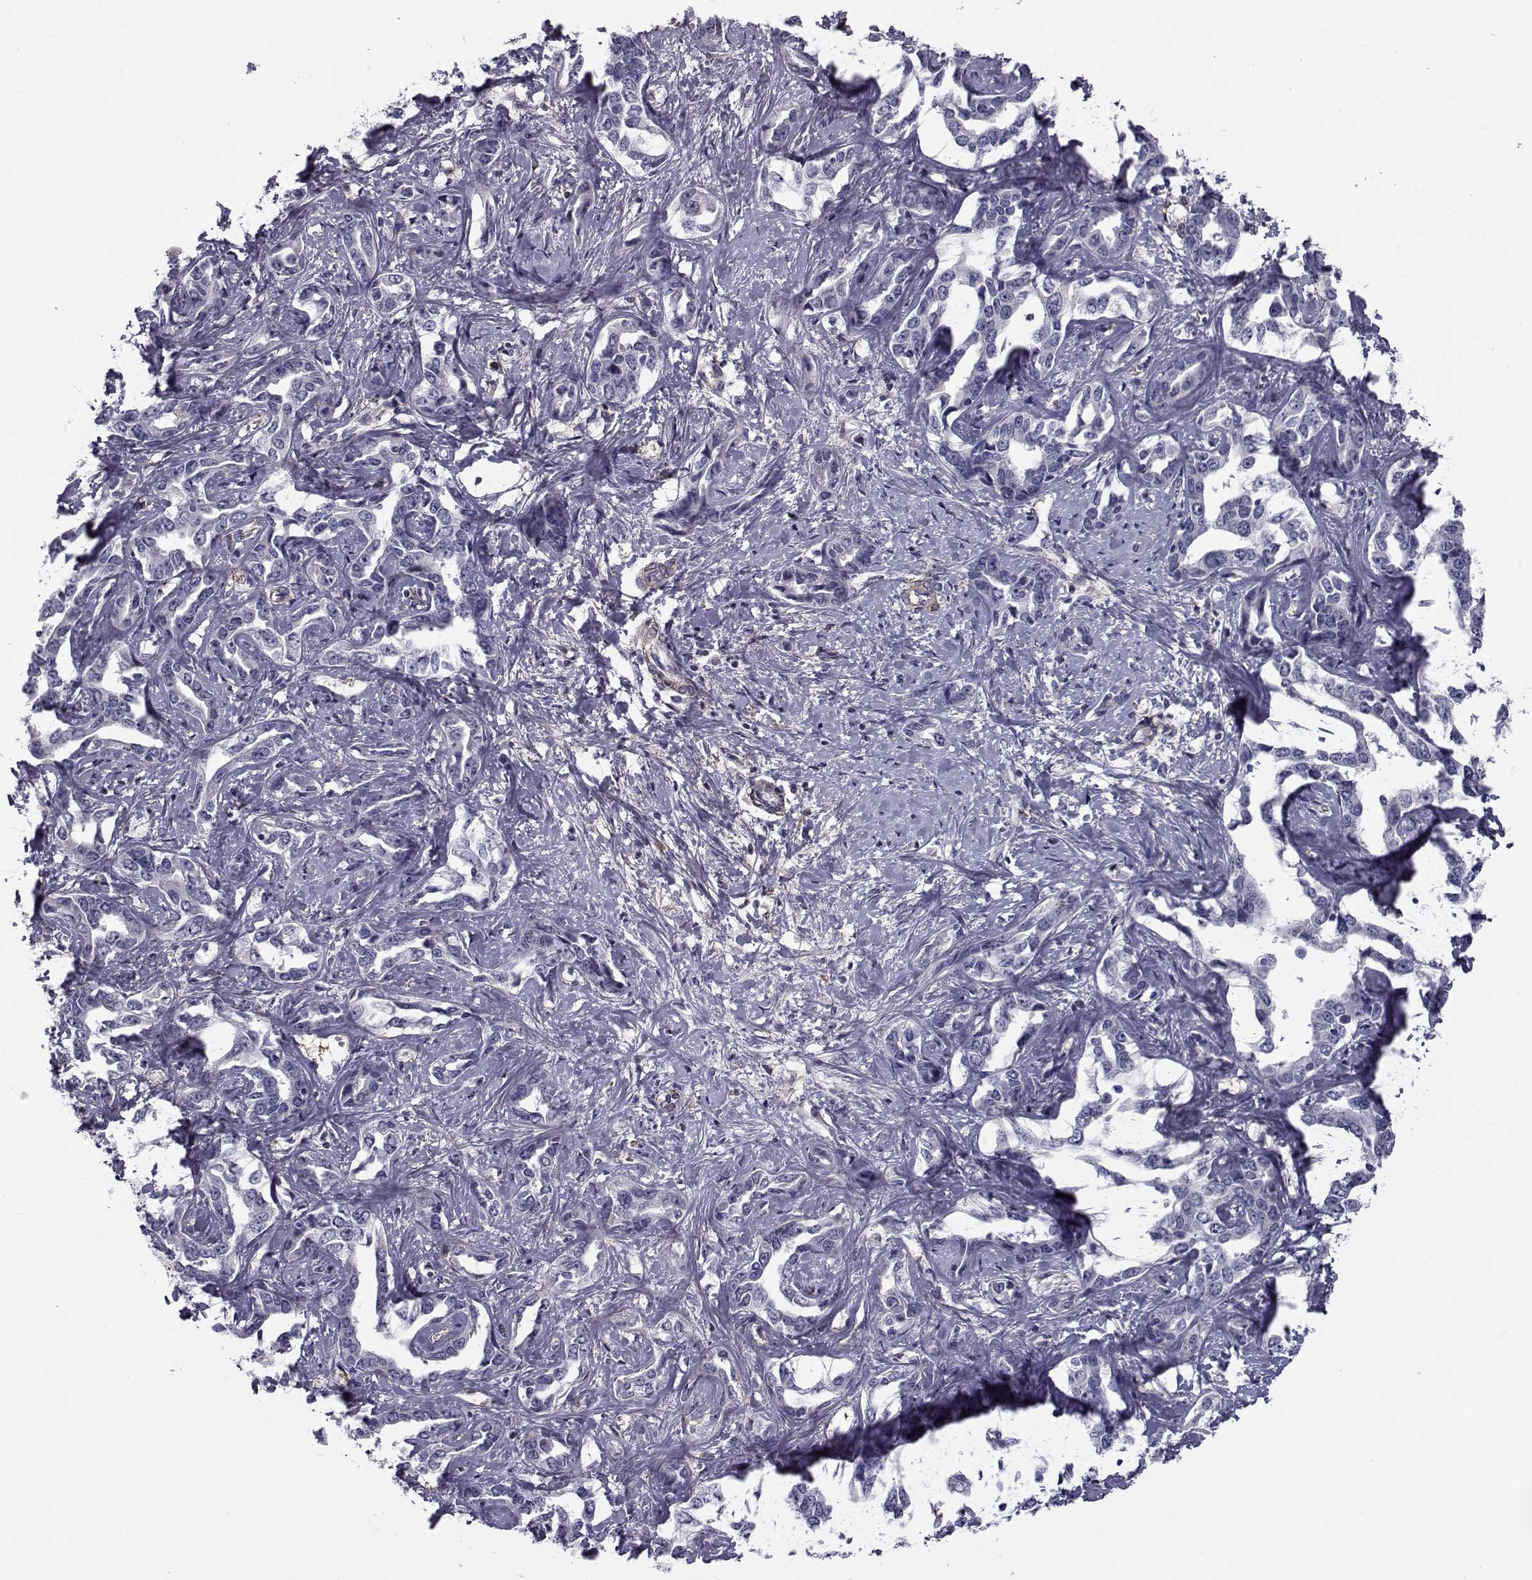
{"staining": {"intensity": "negative", "quantity": "none", "location": "none"}, "tissue": "liver cancer", "cell_type": "Tumor cells", "image_type": "cancer", "snomed": [{"axis": "morphology", "description": "Cholangiocarcinoma"}, {"axis": "topography", "description": "Liver"}], "caption": "Liver cancer (cholangiocarcinoma) was stained to show a protein in brown. There is no significant positivity in tumor cells.", "gene": "LRRC27", "patient": {"sex": "male", "age": 59}}